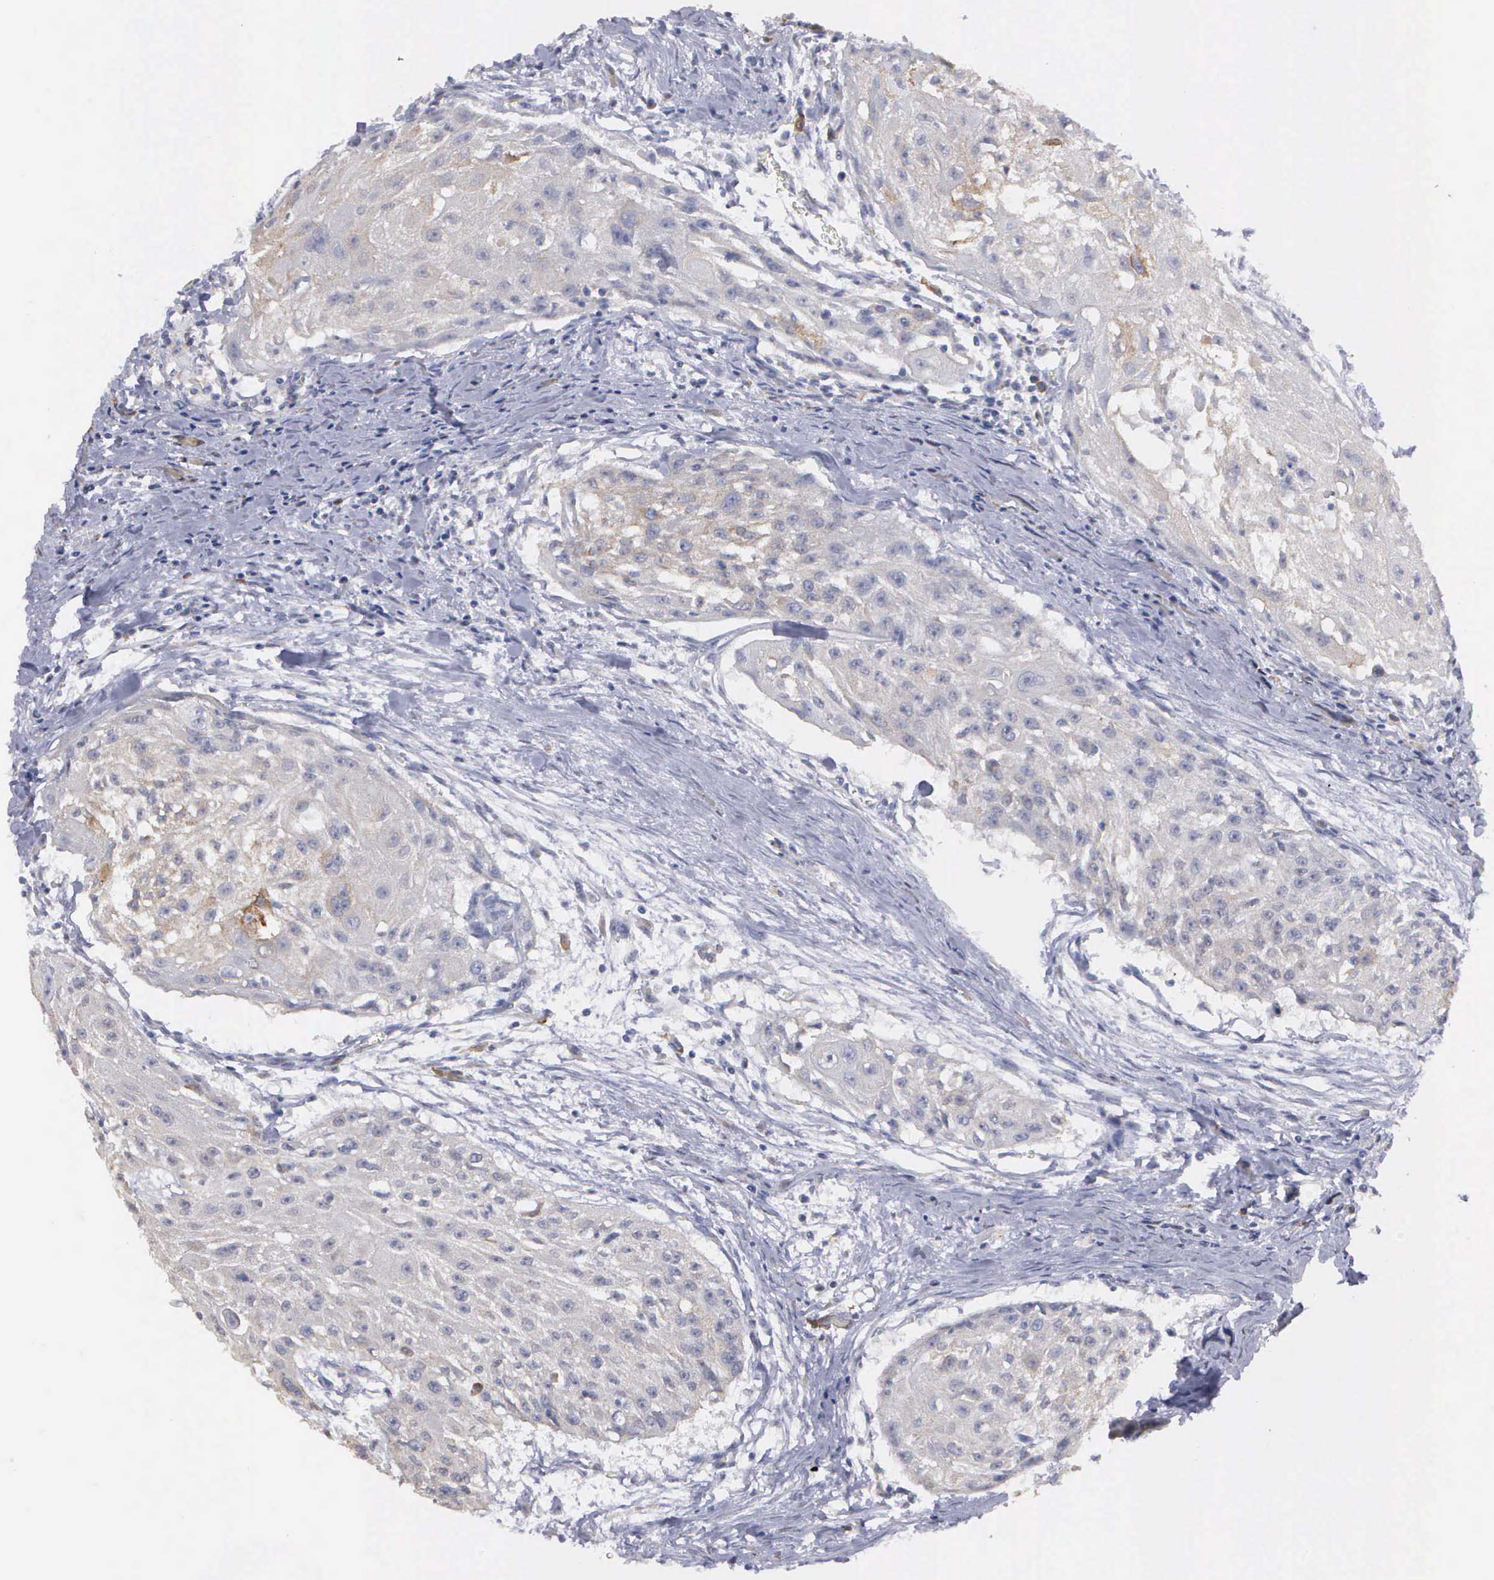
{"staining": {"intensity": "weak", "quantity": "<25%", "location": "cytoplasmic/membranous"}, "tissue": "head and neck cancer", "cell_type": "Tumor cells", "image_type": "cancer", "snomed": [{"axis": "morphology", "description": "Squamous cell carcinoma, NOS"}, {"axis": "topography", "description": "Head-Neck"}], "caption": "Immunohistochemical staining of human head and neck cancer demonstrates no significant expression in tumor cells.", "gene": "LIN52", "patient": {"sex": "male", "age": 64}}